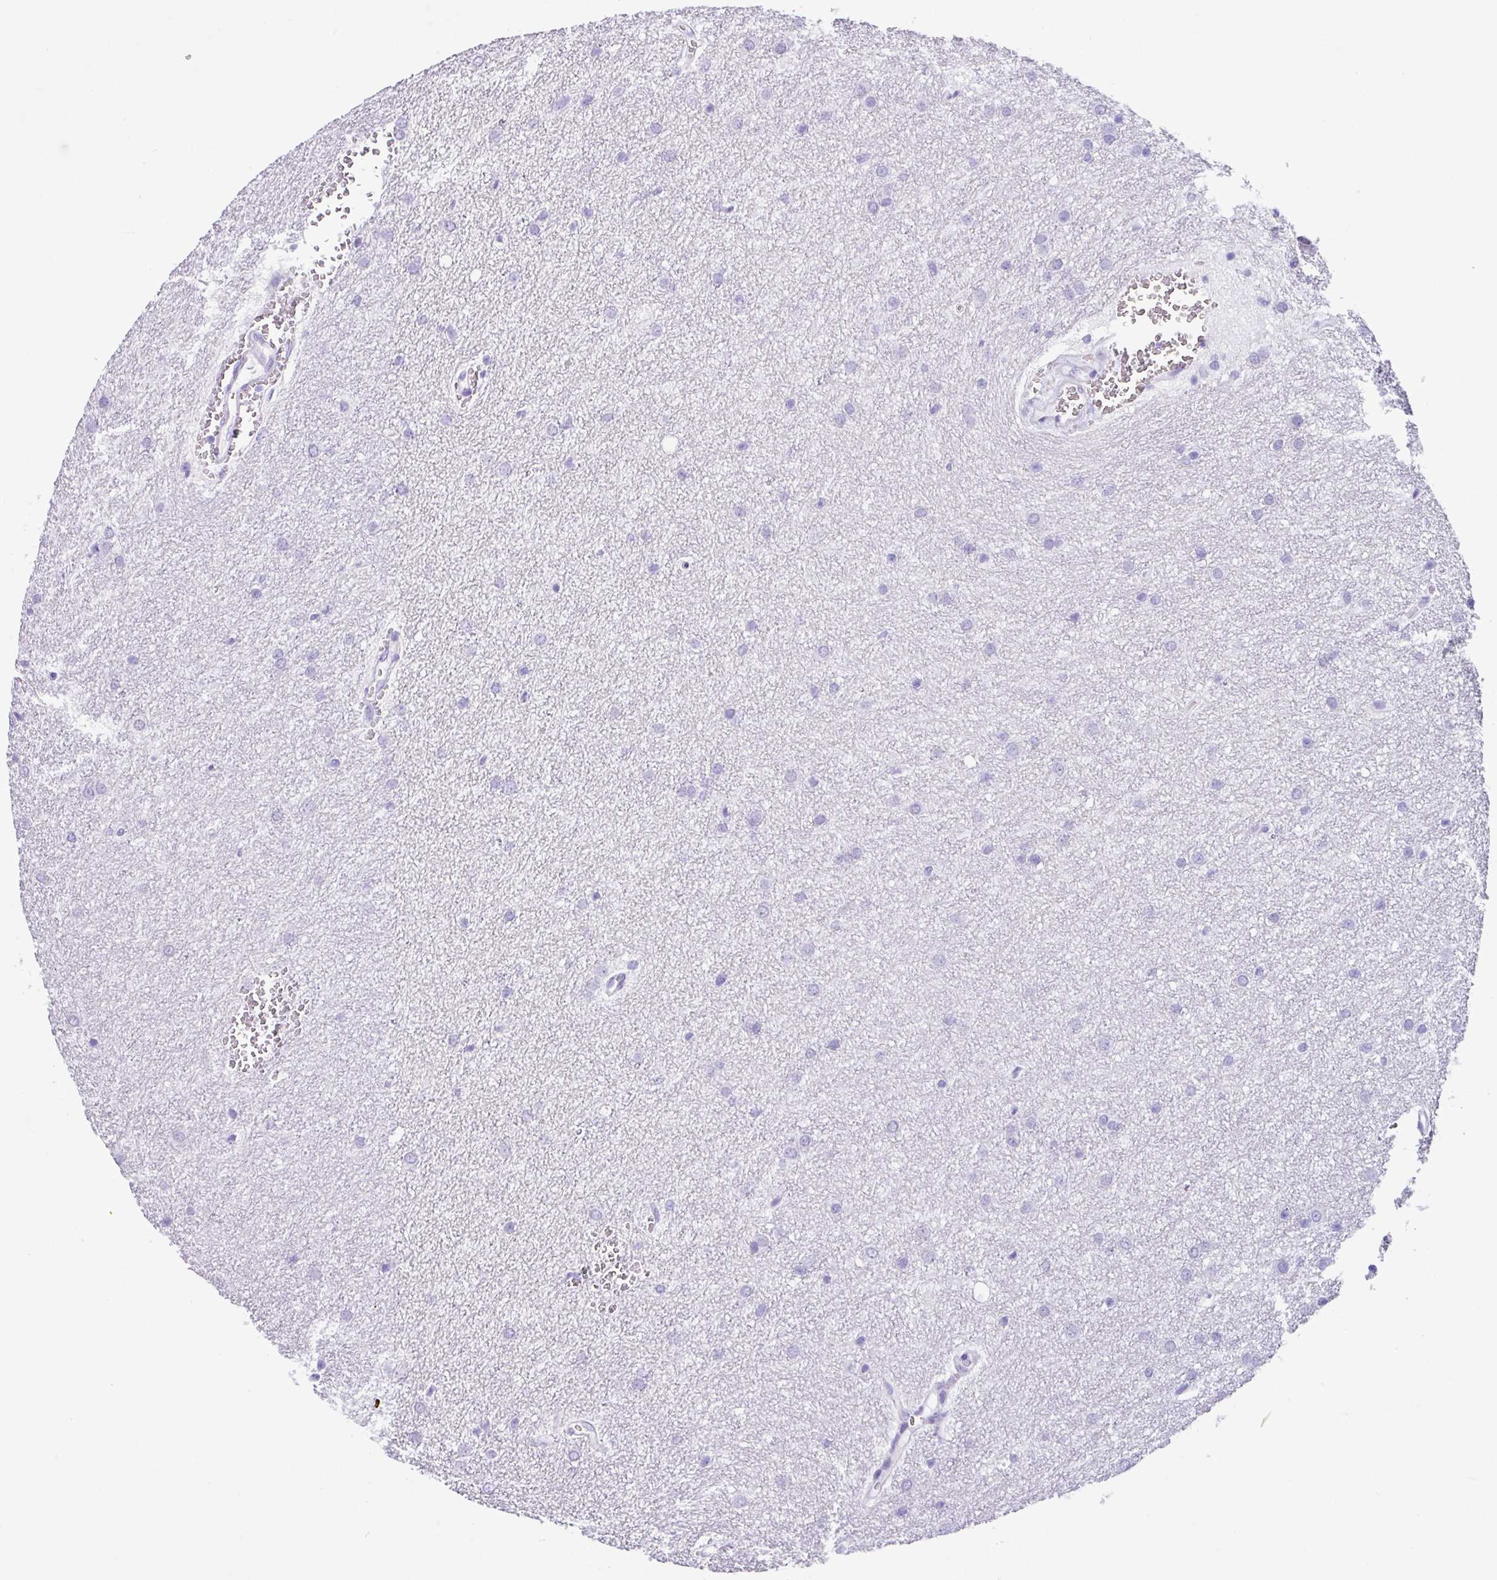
{"staining": {"intensity": "negative", "quantity": "none", "location": "none"}, "tissue": "glioma", "cell_type": "Tumor cells", "image_type": "cancer", "snomed": [{"axis": "morphology", "description": "Glioma, malignant, Low grade"}, {"axis": "topography", "description": "Cerebellum"}], "caption": "Tumor cells are negative for protein expression in human malignant glioma (low-grade).", "gene": "ZG16", "patient": {"sex": "female", "age": 5}}